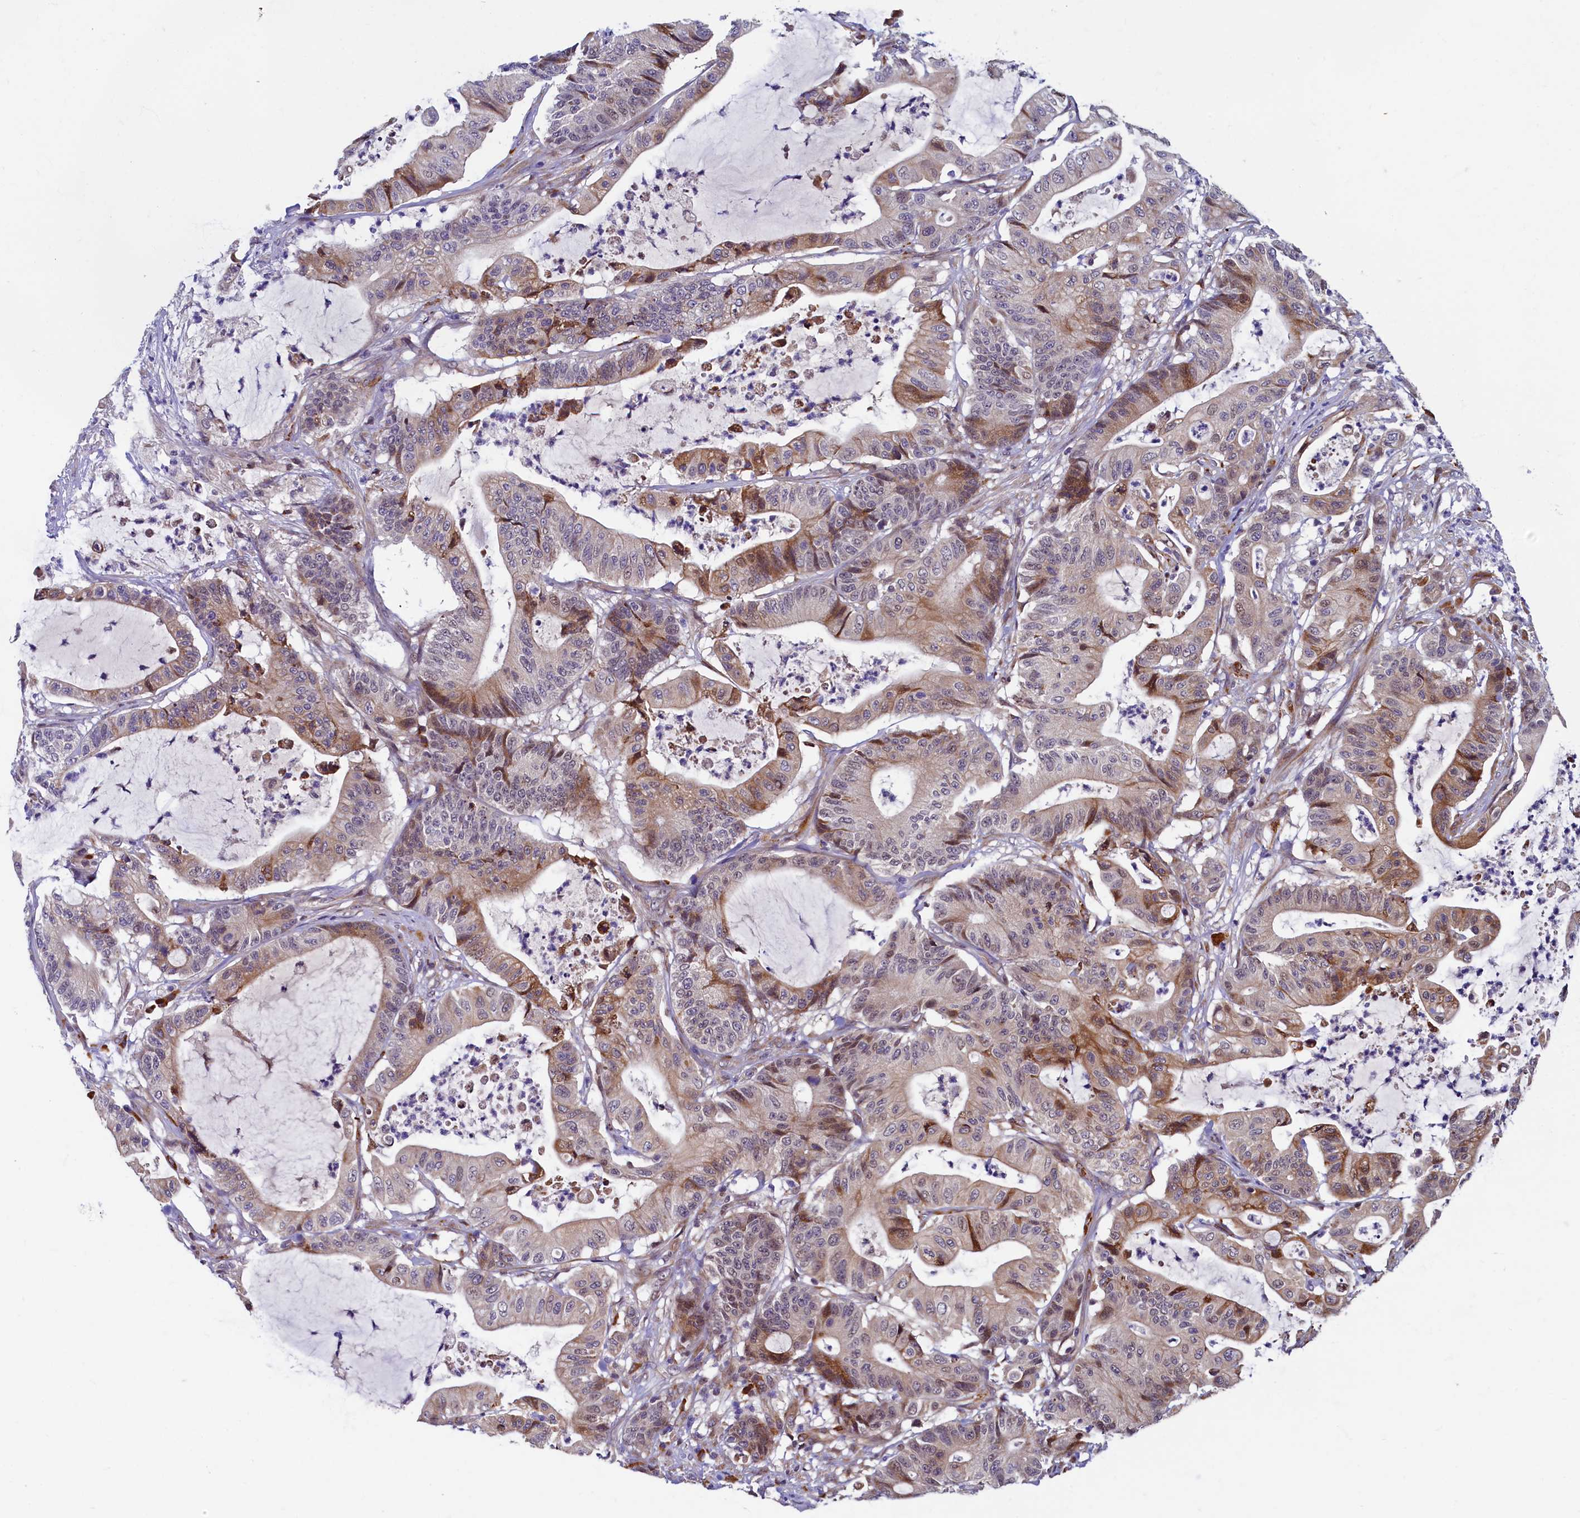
{"staining": {"intensity": "moderate", "quantity": "<25%", "location": "cytoplasmic/membranous"}, "tissue": "colorectal cancer", "cell_type": "Tumor cells", "image_type": "cancer", "snomed": [{"axis": "morphology", "description": "Adenocarcinoma, NOS"}, {"axis": "topography", "description": "Colon"}], "caption": "DAB immunohistochemical staining of human colorectal cancer demonstrates moderate cytoplasmic/membranous protein expression in approximately <25% of tumor cells.", "gene": "SLC16A14", "patient": {"sex": "female", "age": 84}}